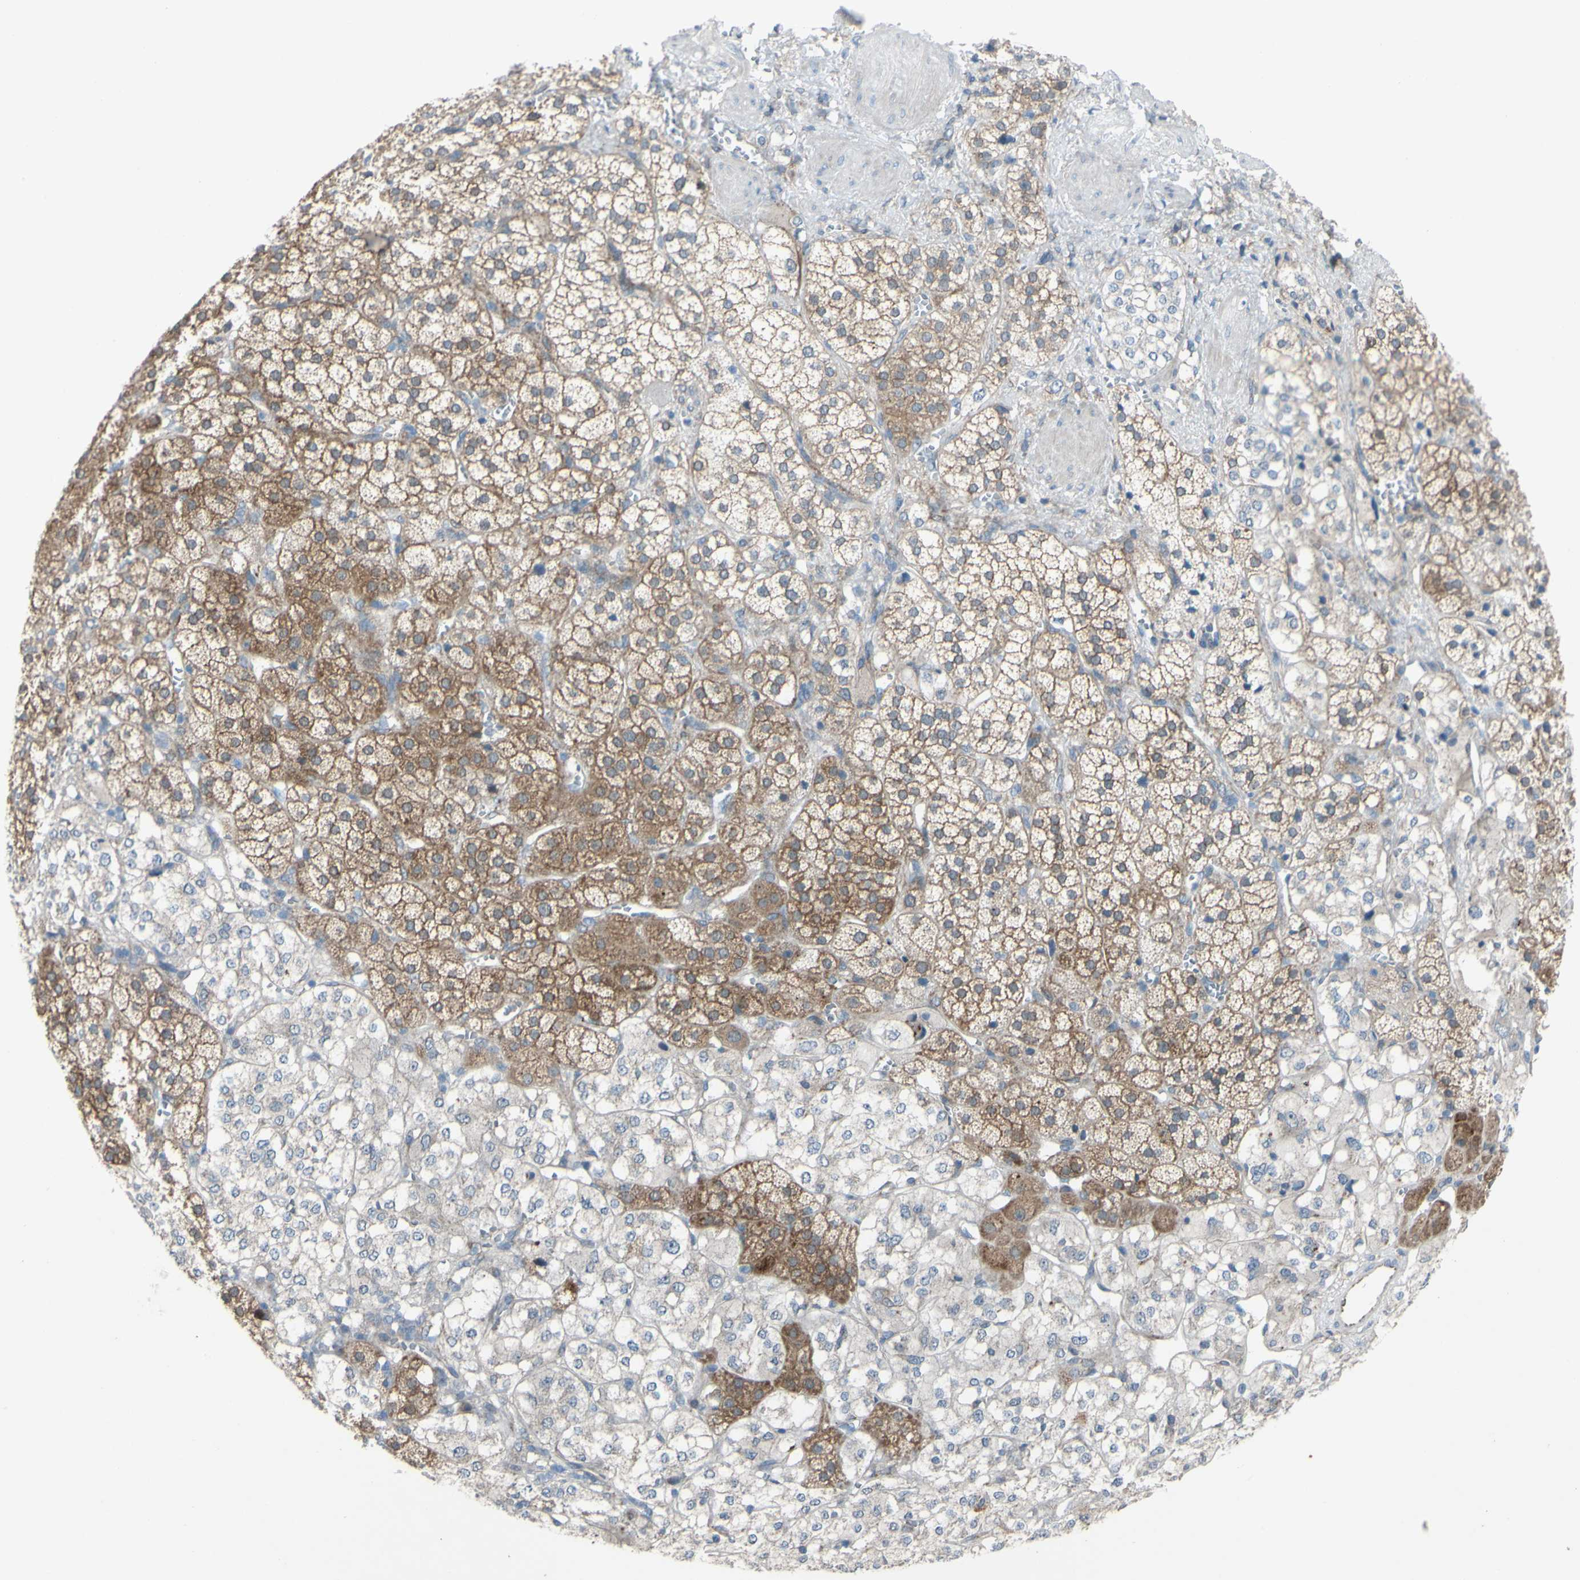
{"staining": {"intensity": "moderate", "quantity": ">75%", "location": "cytoplasmic/membranous"}, "tissue": "adrenal gland", "cell_type": "Glandular cells", "image_type": "normal", "snomed": [{"axis": "morphology", "description": "Normal tissue, NOS"}, {"axis": "topography", "description": "Adrenal gland"}], "caption": "DAB (3,3'-diaminobenzidine) immunohistochemical staining of normal adrenal gland demonstrates moderate cytoplasmic/membranous protein expression in approximately >75% of glandular cells. Nuclei are stained in blue.", "gene": "CDCP1", "patient": {"sex": "male", "age": 56}}